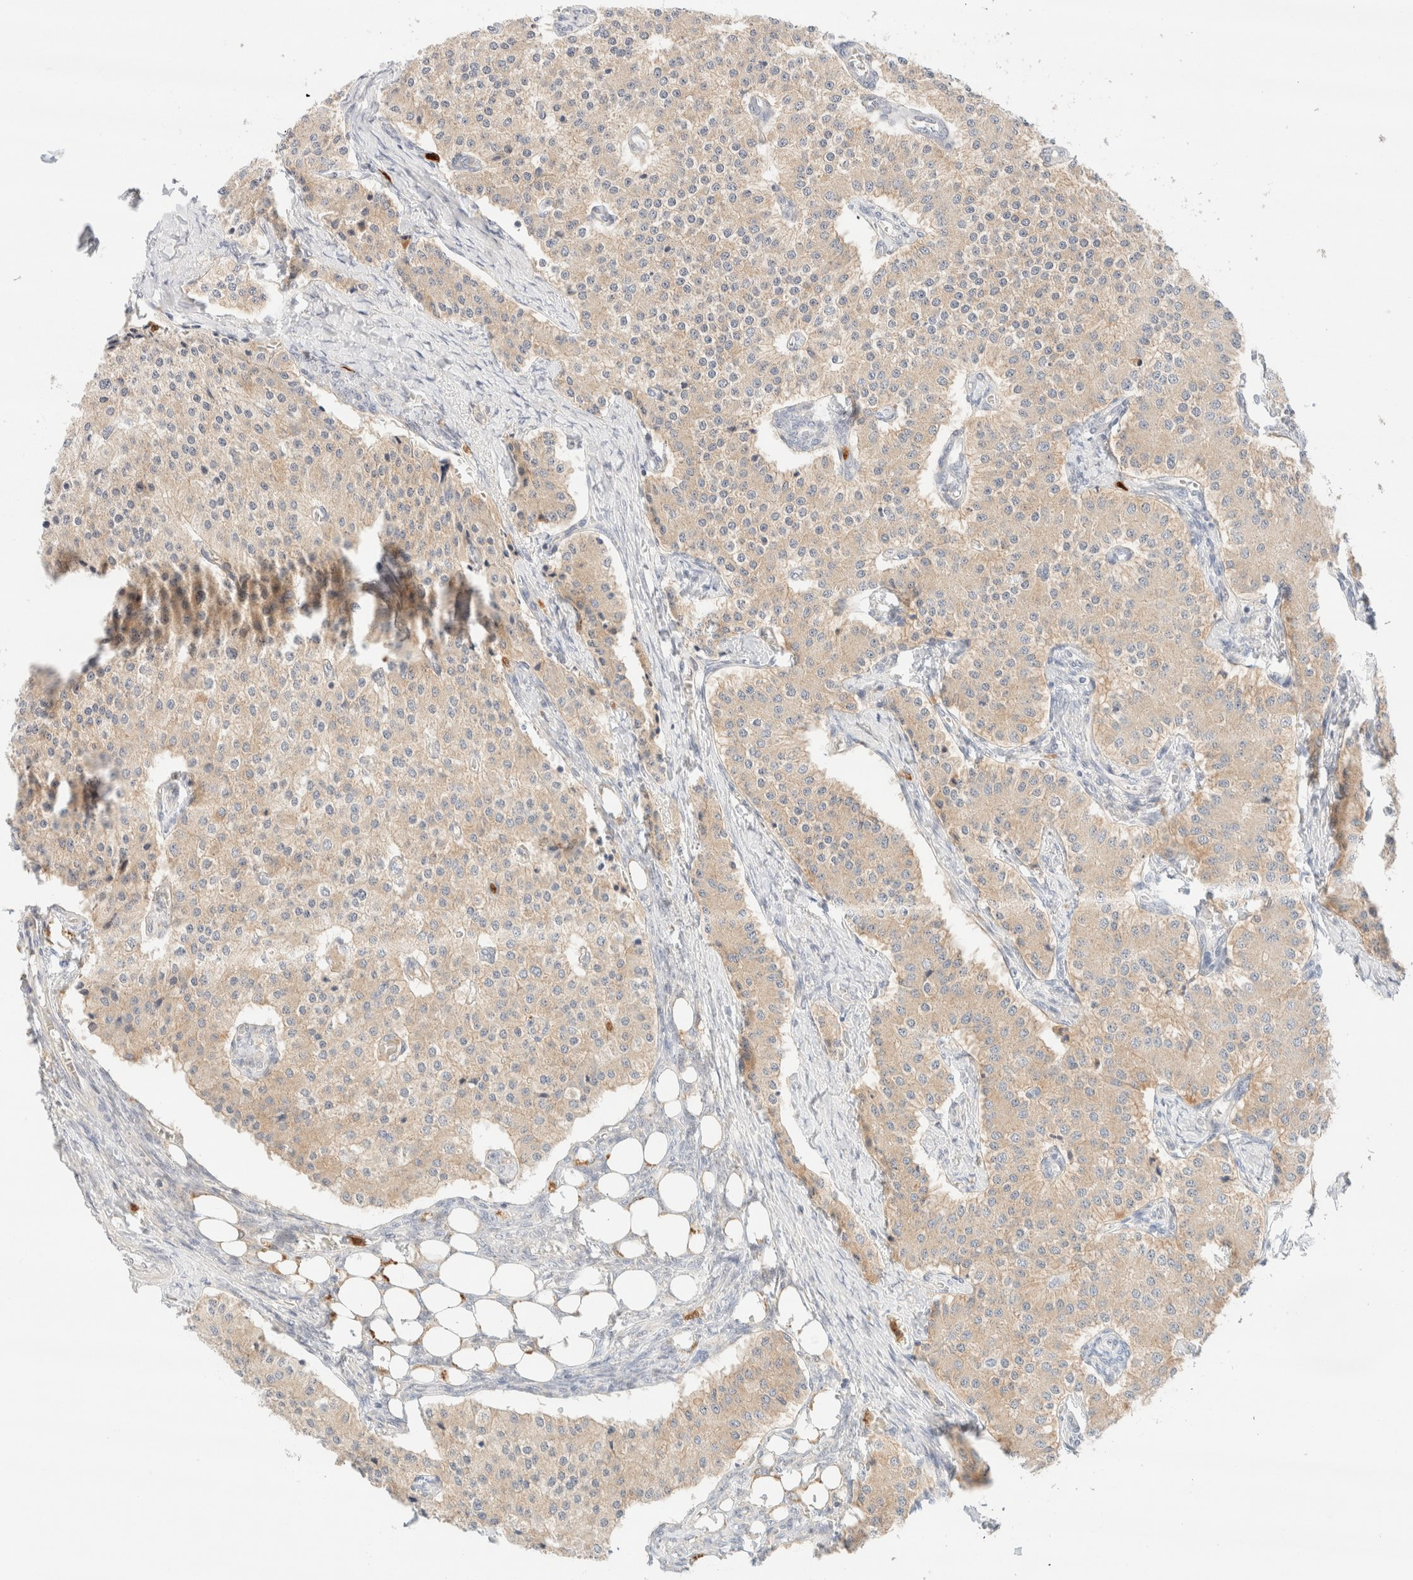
{"staining": {"intensity": "weak", "quantity": ">75%", "location": "cytoplasmic/membranous"}, "tissue": "carcinoid", "cell_type": "Tumor cells", "image_type": "cancer", "snomed": [{"axis": "morphology", "description": "Carcinoid, malignant, NOS"}, {"axis": "topography", "description": "Colon"}], "caption": "Carcinoid tissue reveals weak cytoplasmic/membranous positivity in approximately >75% of tumor cells", "gene": "SGSM2", "patient": {"sex": "female", "age": 52}}